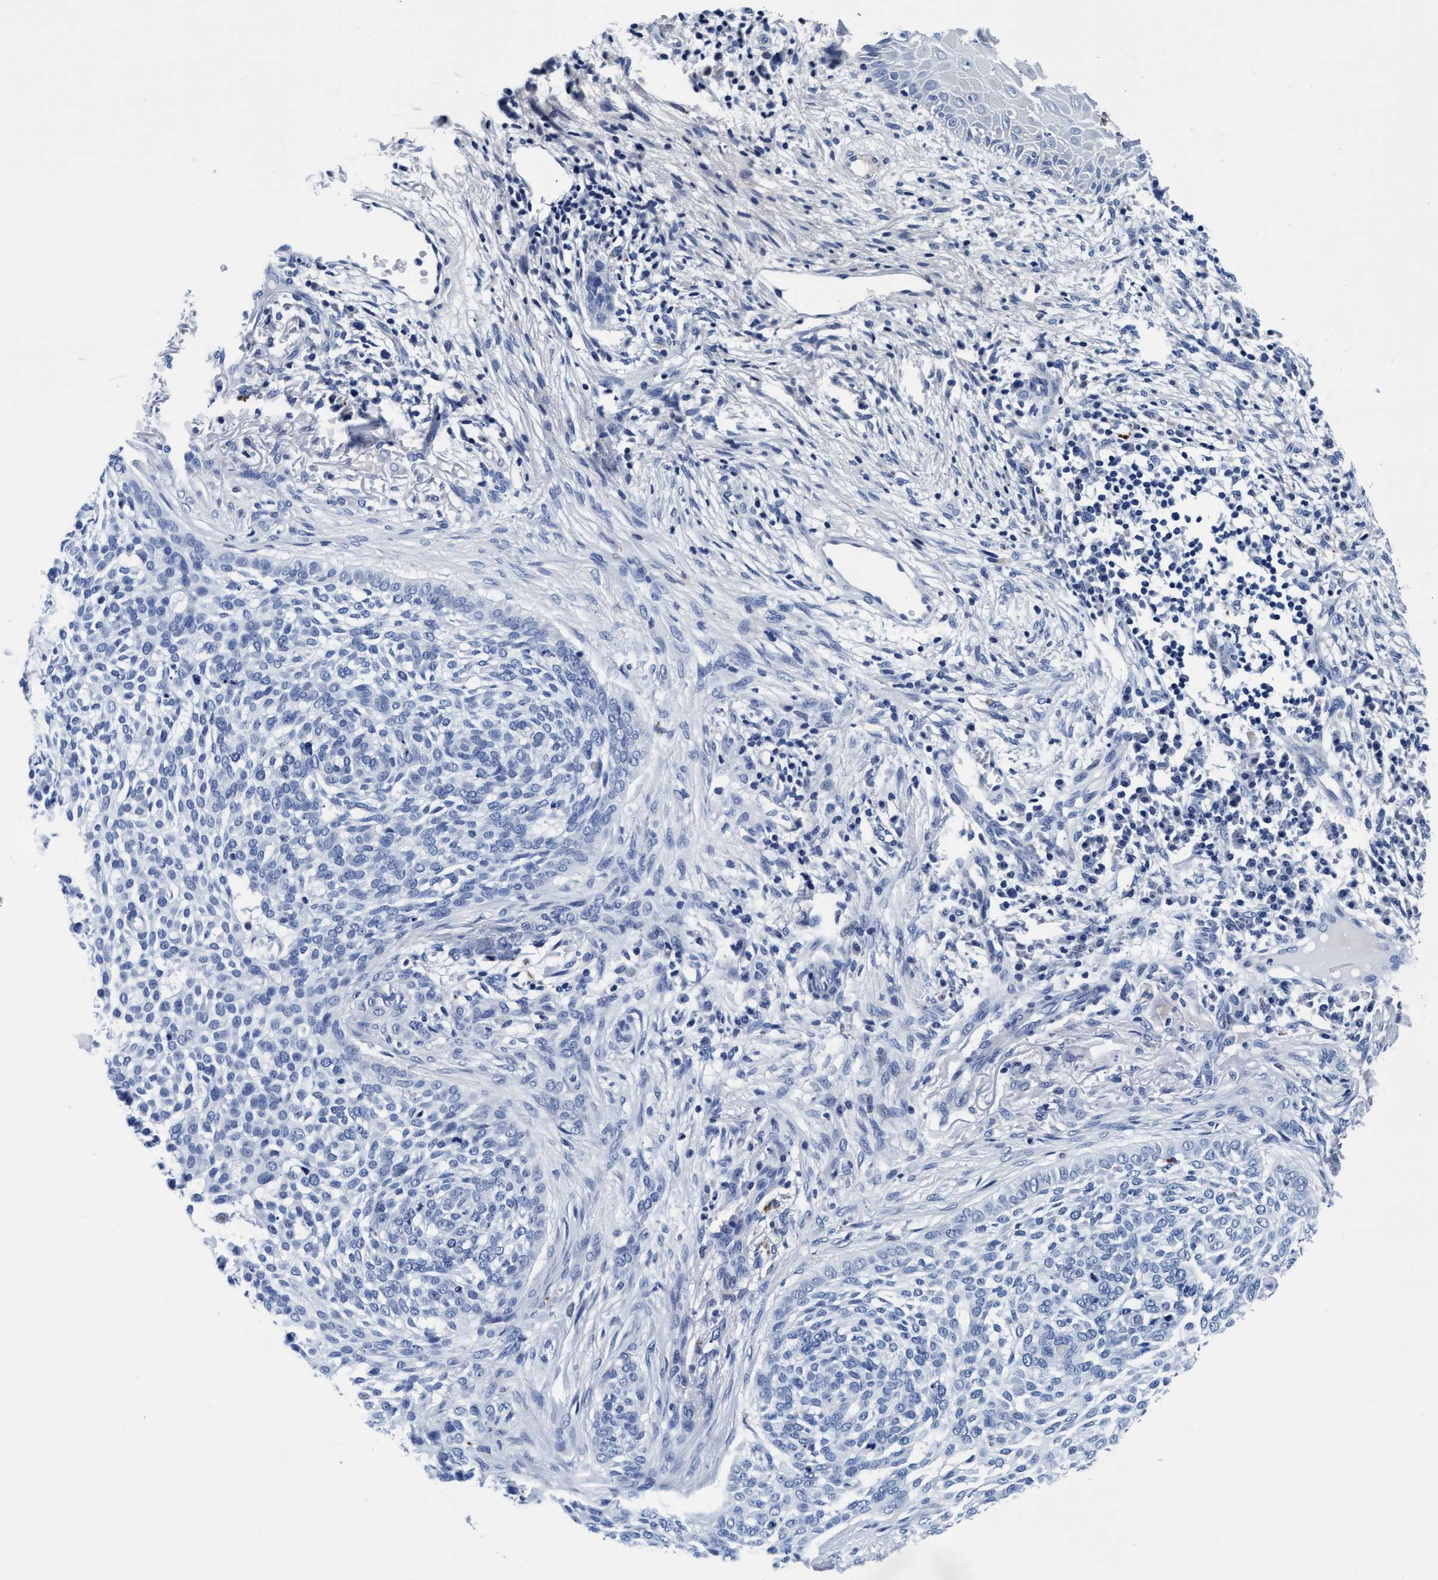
{"staining": {"intensity": "negative", "quantity": "none", "location": "none"}, "tissue": "skin cancer", "cell_type": "Tumor cells", "image_type": "cancer", "snomed": [{"axis": "morphology", "description": "Basal cell carcinoma"}, {"axis": "topography", "description": "Skin"}], "caption": "Photomicrograph shows no protein staining in tumor cells of basal cell carcinoma (skin) tissue.", "gene": "ARSG", "patient": {"sex": "female", "age": 64}}